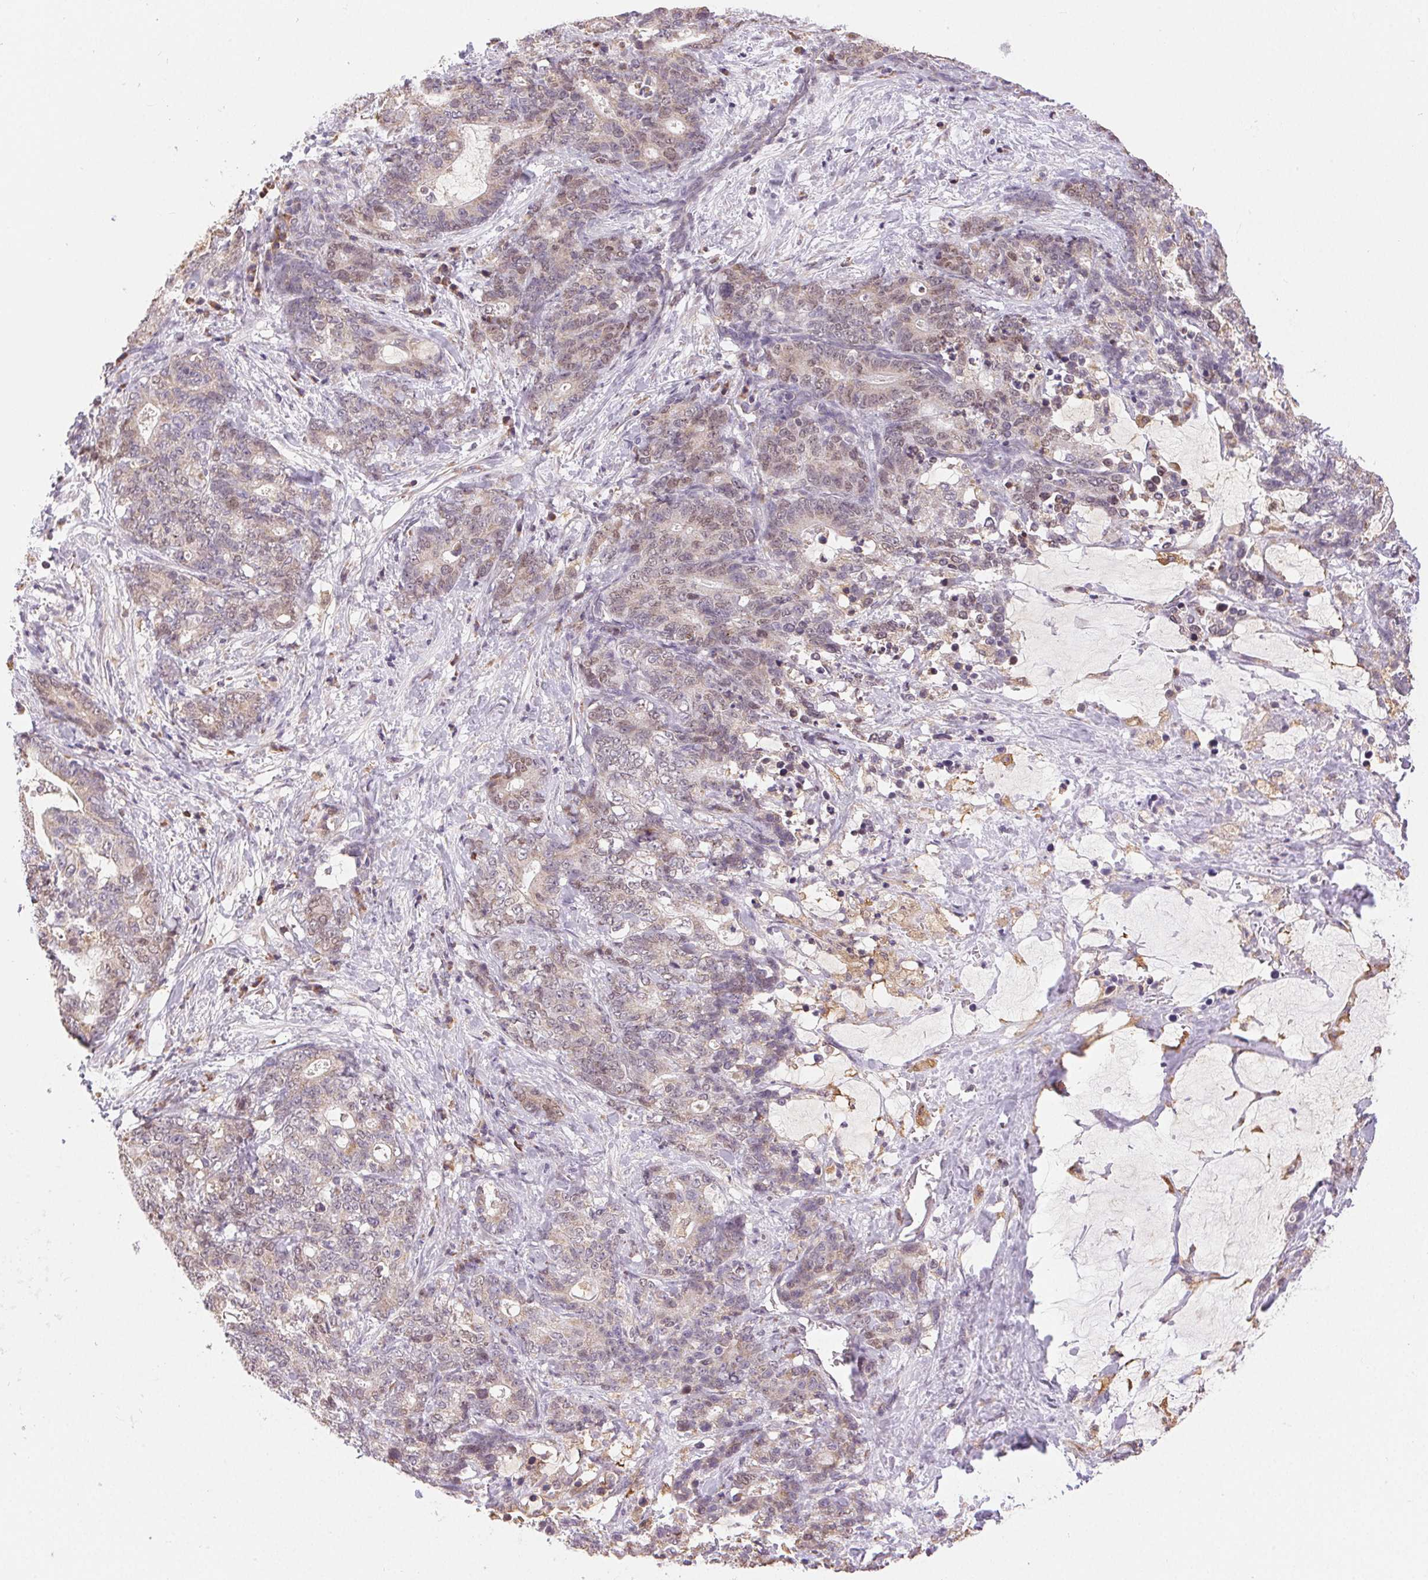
{"staining": {"intensity": "weak", "quantity": "25%-75%", "location": "cytoplasmic/membranous,nuclear"}, "tissue": "stomach cancer", "cell_type": "Tumor cells", "image_type": "cancer", "snomed": [{"axis": "morphology", "description": "Normal tissue, NOS"}, {"axis": "morphology", "description": "Adenocarcinoma, NOS"}, {"axis": "topography", "description": "Stomach"}], "caption": "IHC of stomach cancer demonstrates low levels of weak cytoplasmic/membranous and nuclear expression in about 25%-75% of tumor cells.", "gene": "PIWIL4", "patient": {"sex": "female", "age": 64}}